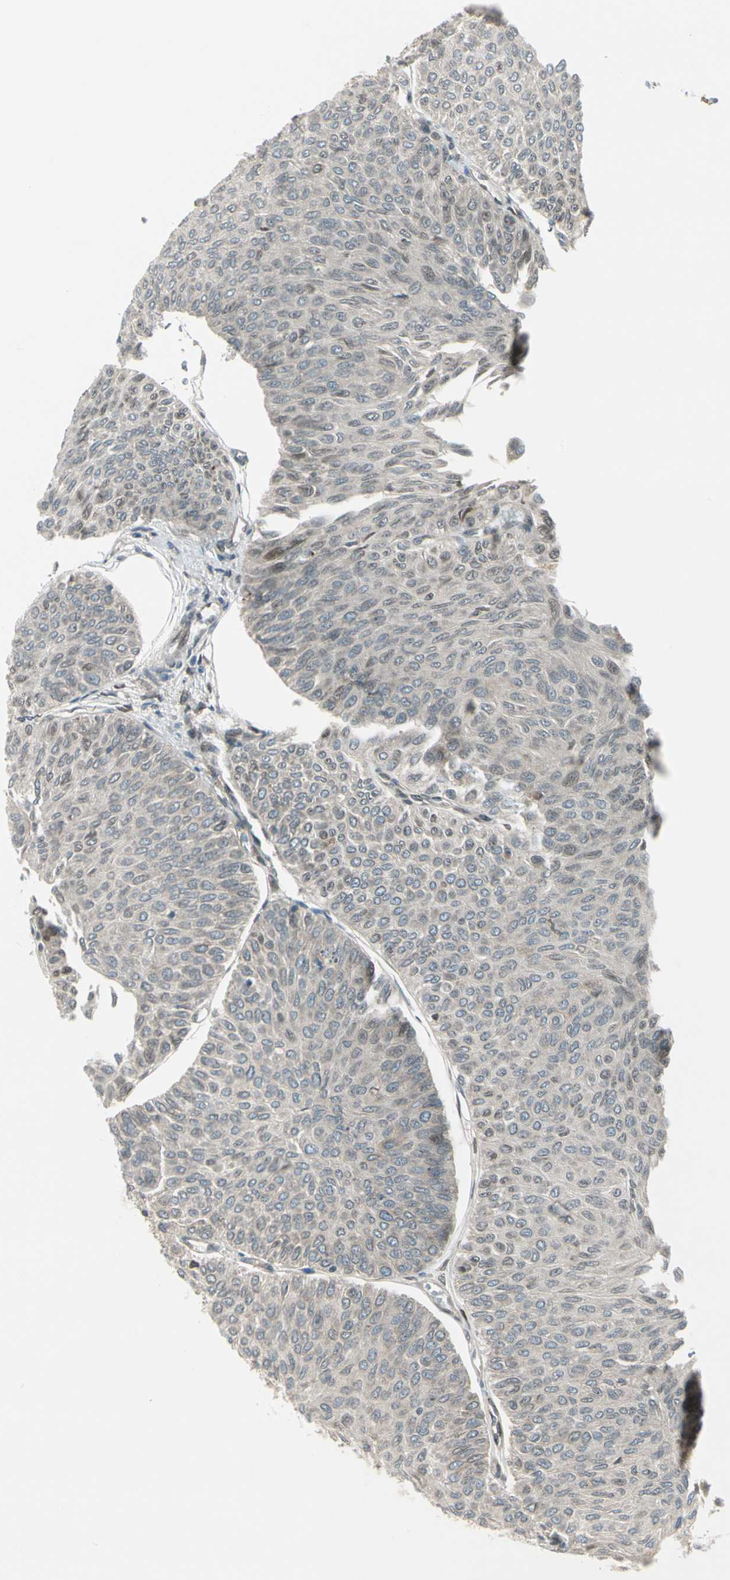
{"staining": {"intensity": "negative", "quantity": "none", "location": "none"}, "tissue": "urothelial cancer", "cell_type": "Tumor cells", "image_type": "cancer", "snomed": [{"axis": "morphology", "description": "Urothelial carcinoma, Low grade"}, {"axis": "topography", "description": "Urinary bladder"}], "caption": "DAB immunohistochemical staining of human low-grade urothelial carcinoma shows no significant staining in tumor cells.", "gene": "TRIO", "patient": {"sex": "male", "age": 78}}